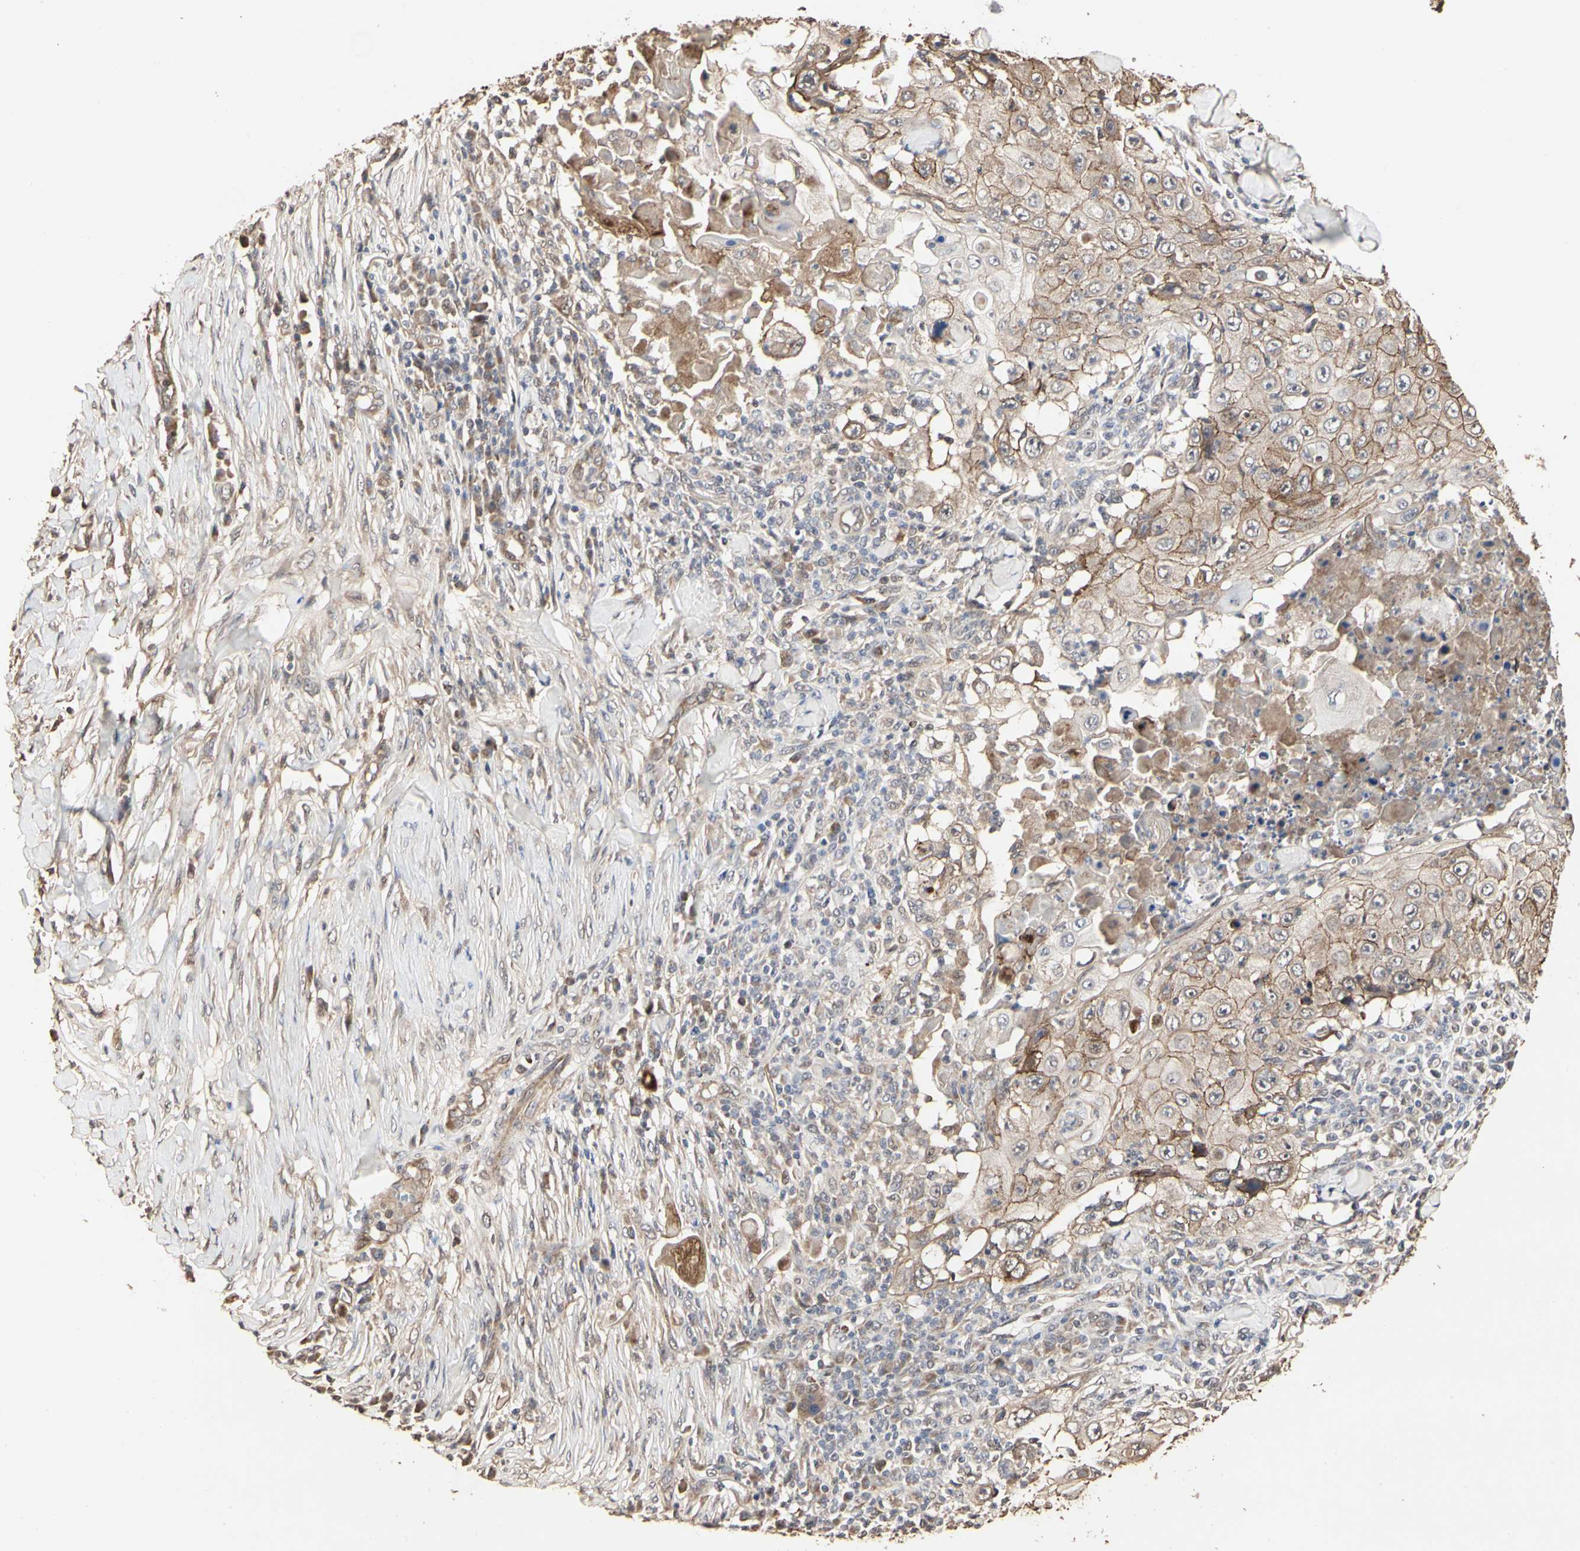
{"staining": {"intensity": "moderate", "quantity": ">75%", "location": "cytoplasmic/membranous"}, "tissue": "skin cancer", "cell_type": "Tumor cells", "image_type": "cancer", "snomed": [{"axis": "morphology", "description": "Squamous cell carcinoma, NOS"}, {"axis": "topography", "description": "Skin"}], "caption": "A histopathology image of skin cancer stained for a protein exhibits moderate cytoplasmic/membranous brown staining in tumor cells. (IHC, brightfield microscopy, high magnification).", "gene": "TAOK1", "patient": {"sex": "male", "age": 86}}